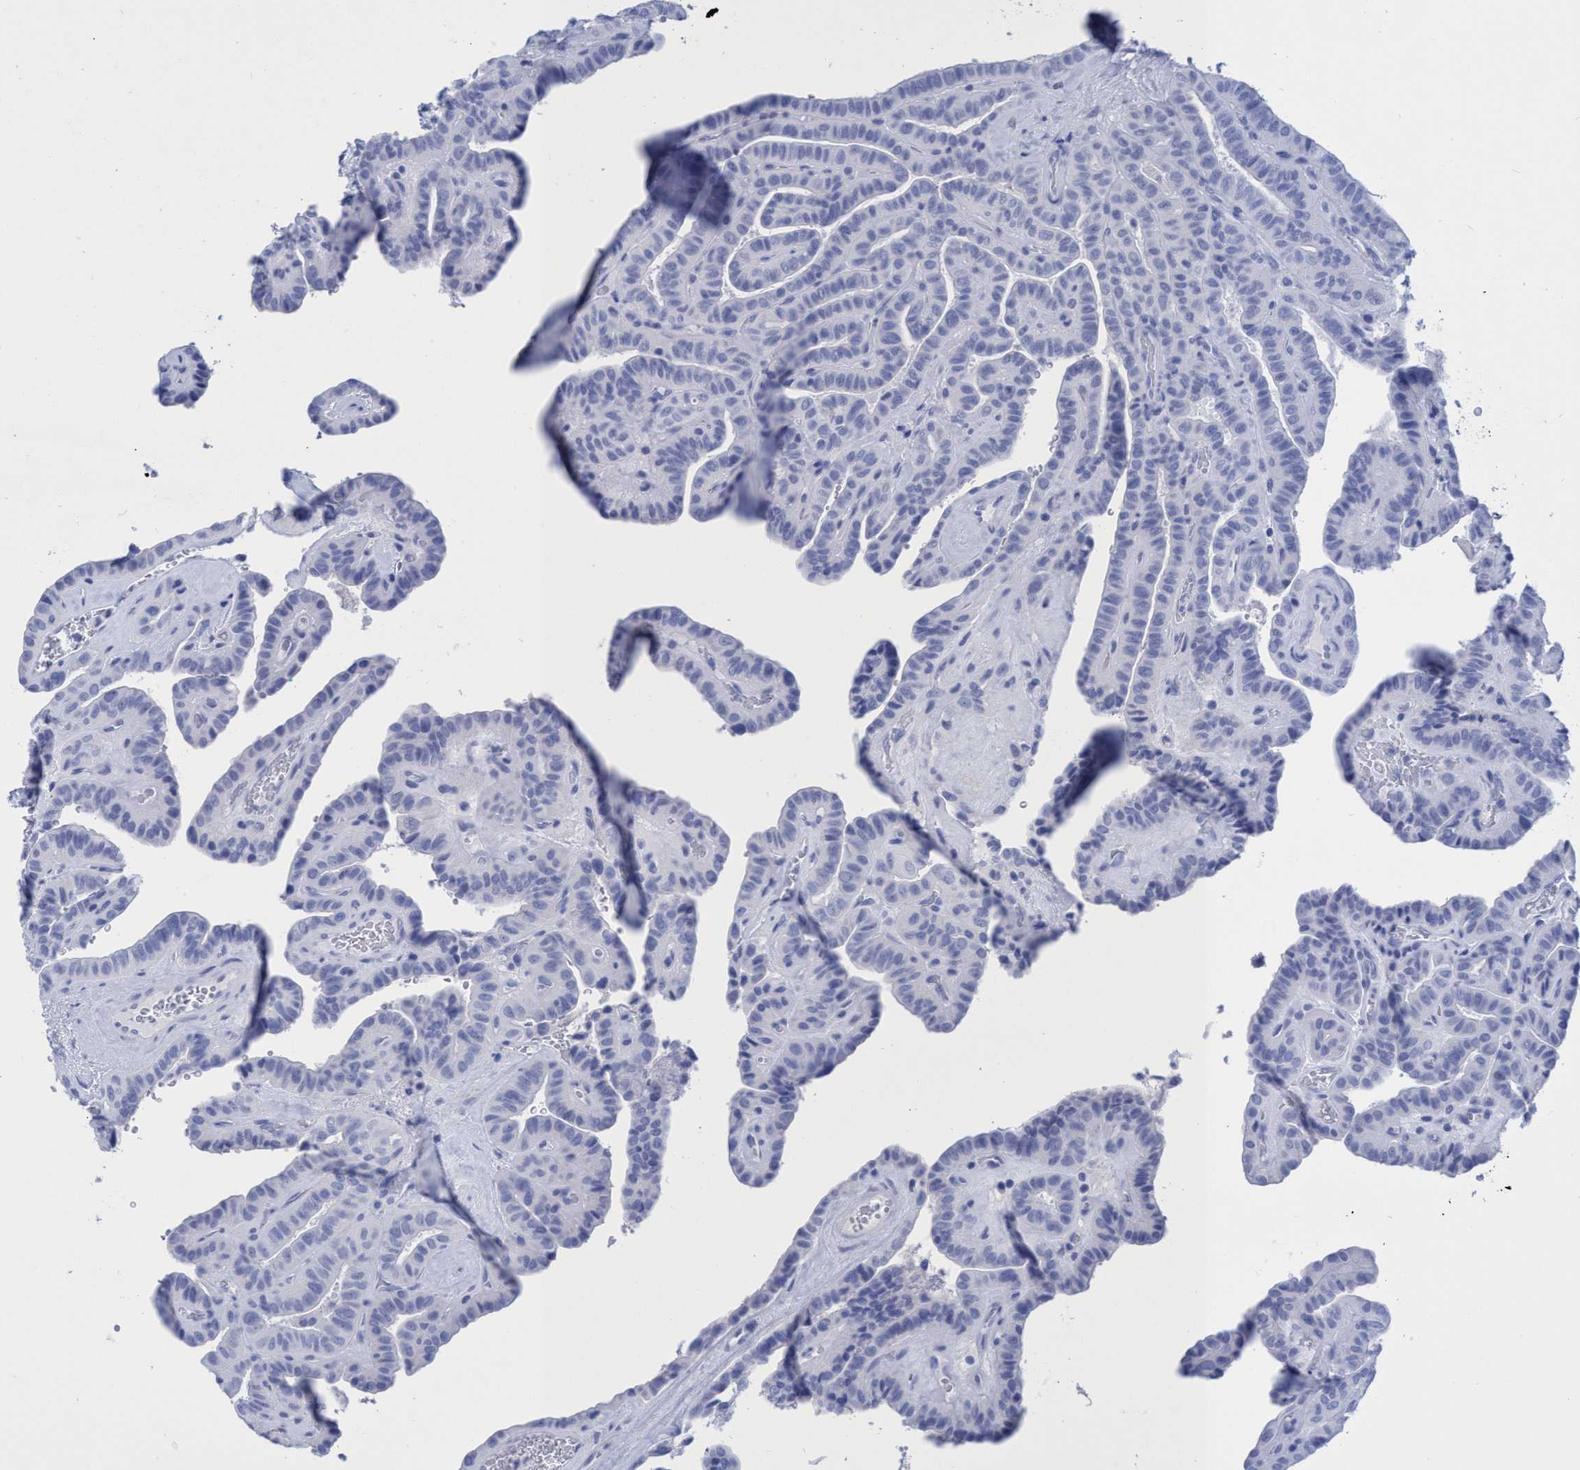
{"staining": {"intensity": "negative", "quantity": "none", "location": "none"}, "tissue": "thyroid cancer", "cell_type": "Tumor cells", "image_type": "cancer", "snomed": [{"axis": "morphology", "description": "Papillary adenocarcinoma, NOS"}, {"axis": "topography", "description": "Thyroid gland"}], "caption": "High power microscopy micrograph of an immunohistochemistry (IHC) photomicrograph of thyroid cancer (papillary adenocarcinoma), revealing no significant staining in tumor cells.", "gene": "INSL6", "patient": {"sex": "male", "age": 77}}